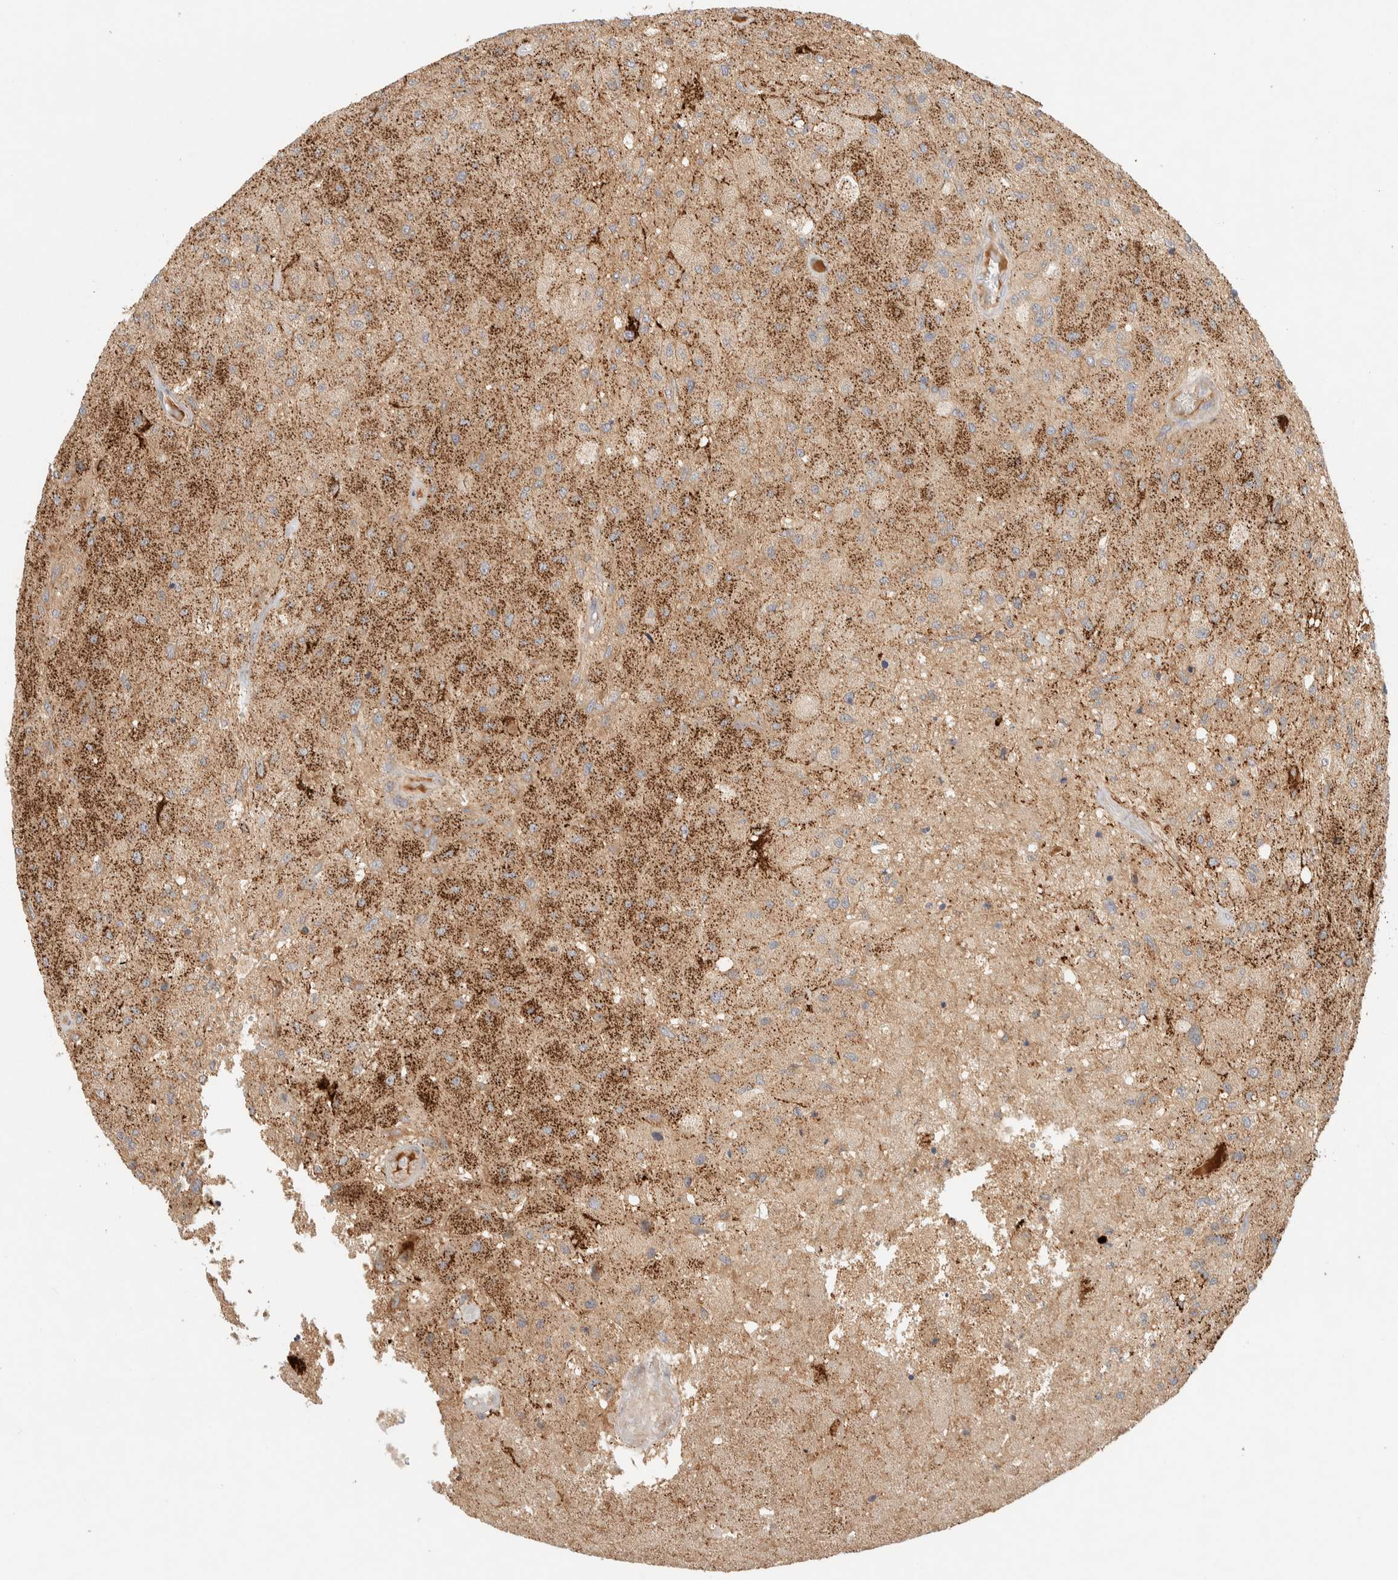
{"staining": {"intensity": "moderate", "quantity": "25%-75%", "location": "cytoplasmic/membranous"}, "tissue": "glioma", "cell_type": "Tumor cells", "image_type": "cancer", "snomed": [{"axis": "morphology", "description": "Normal tissue, NOS"}, {"axis": "morphology", "description": "Glioma, malignant, High grade"}, {"axis": "topography", "description": "Cerebral cortex"}], "caption": "Human glioma stained with a brown dye shows moderate cytoplasmic/membranous positive expression in approximately 25%-75% of tumor cells.", "gene": "FAM167A", "patient": {"sex": "male", "age": 77}}